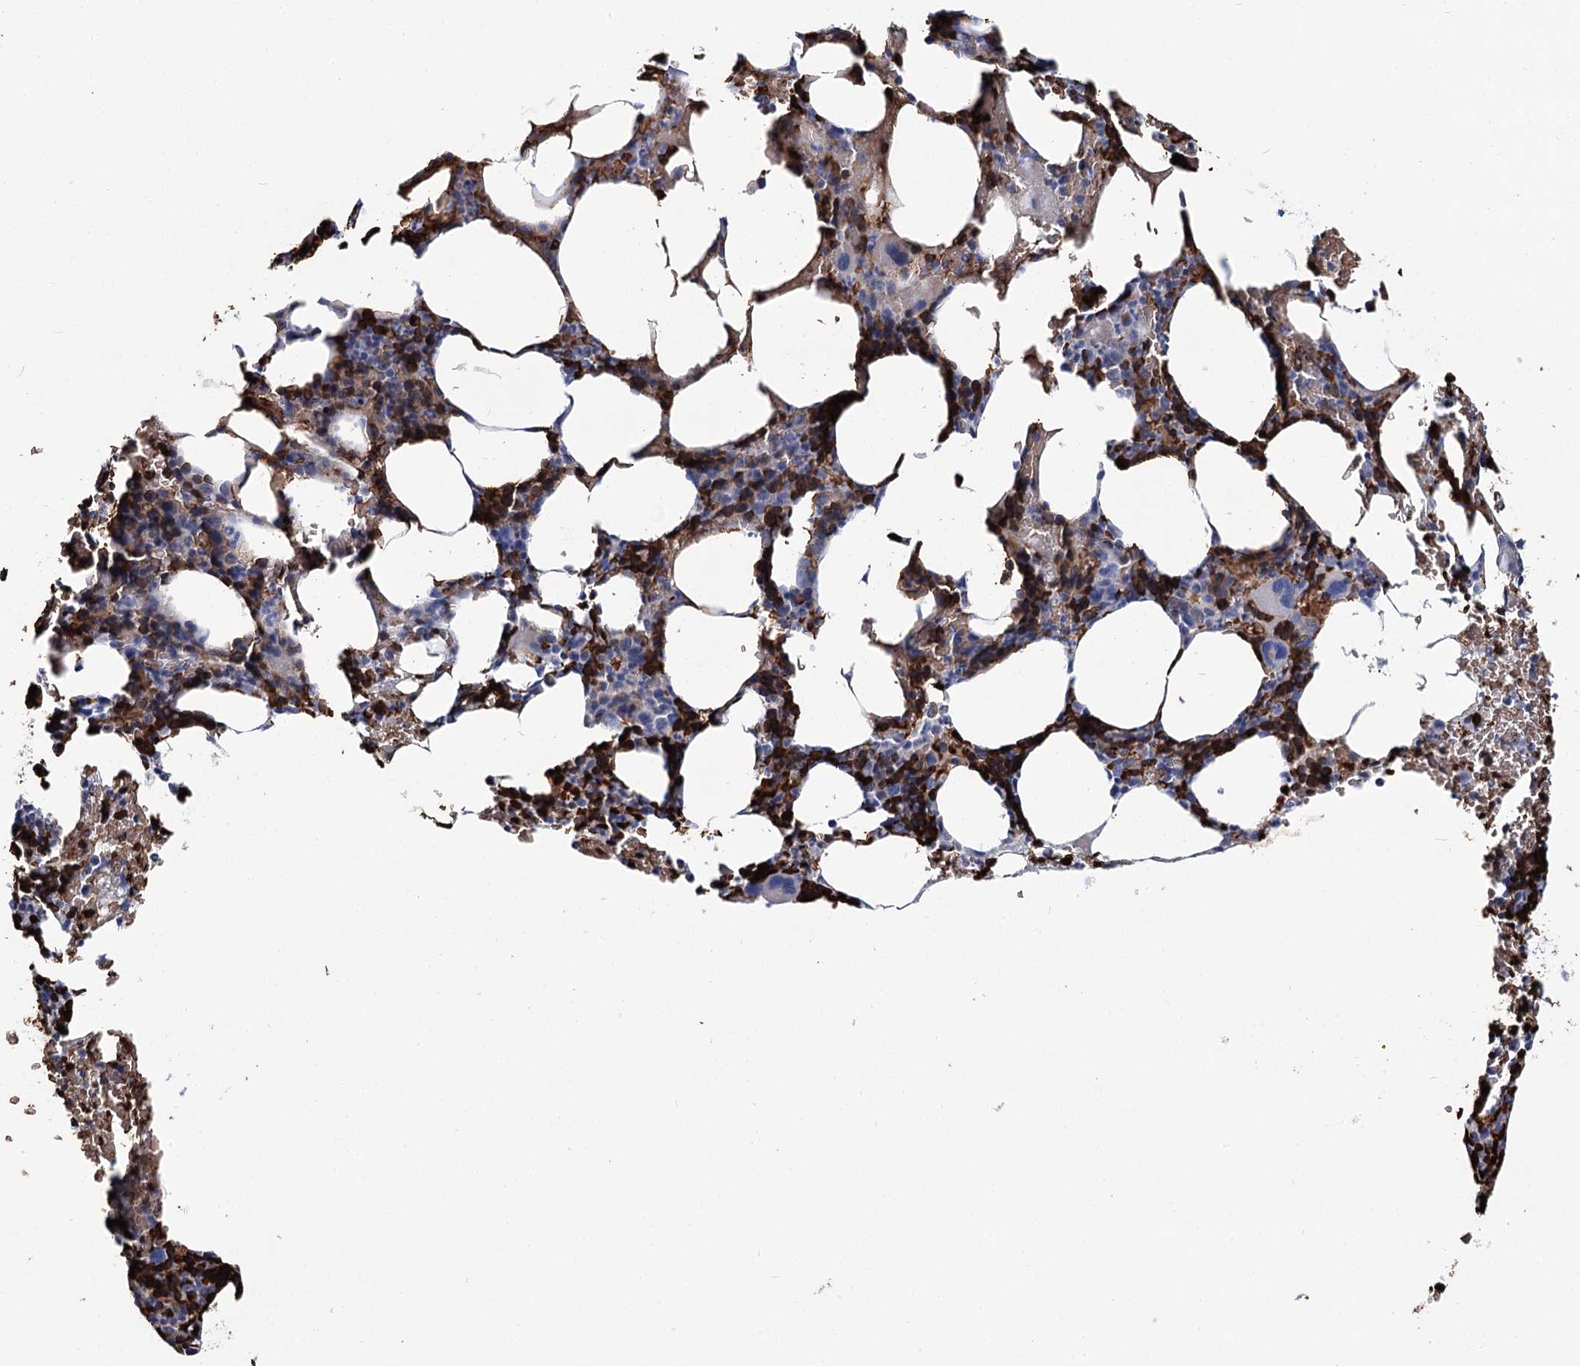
{"staining": {"intensity": "strong", "quantity": "25%-75%", "location": "cytoplasmic/membranous"}, "tissue": "bone marrow", "cell_type": "Hematopoietic cells", "image_type": "normal", "snomed": [{"axis": "morphology", "description": "Normal tissue, NOS"}, {"axis": "topography", "description": "Bone marrow"}], "caption": "Brown immunohistochemical staining in benign bone marrow demonstrates strong cytoplasmic/membranous expression in approximately 25%-75% of hematopoietic cells. (DAB IHC, brown staining for protein, blue staining for nuclei).", "gene": "GBF1", "patient": {"sex": "male", "age": 62}}